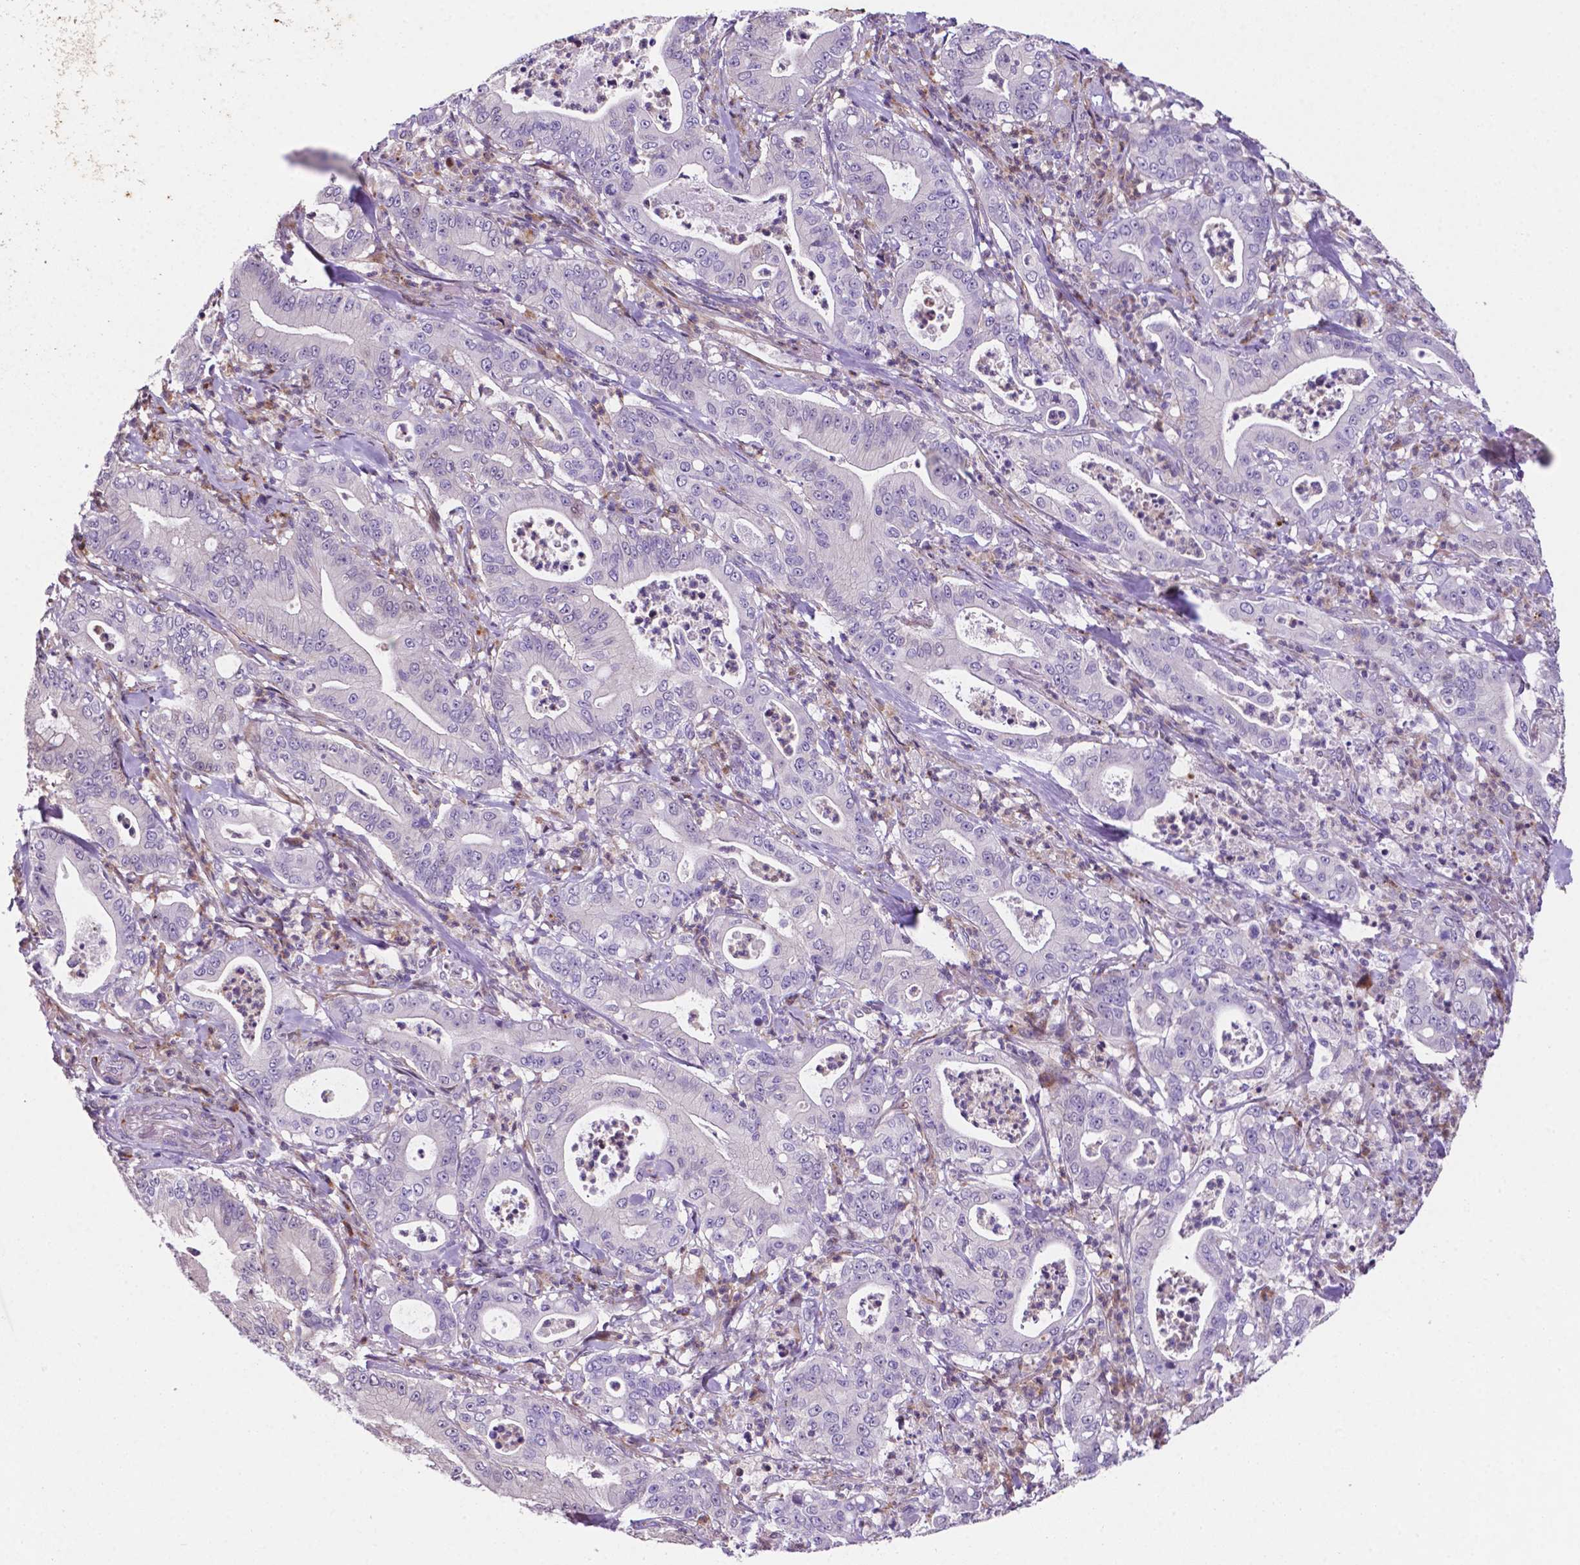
{"staining": {"intensity": "negative", "quantity": "none", "location": "none"}, "tissue": "pancreatic cancer", "cell_type": "Tumor cells", "image_type": "cancer", "snomed": [{"axis": "morphology", "description": "Adenocarcinoma, NOS"}, {"axis": "topography", "description": "Pancreas"}], "caption": "Tumor cells are negative for brown protein staining in pancreatic cancer.", "gene": "TM4SF20", "patient": {"sex": "male", "age": 71}}